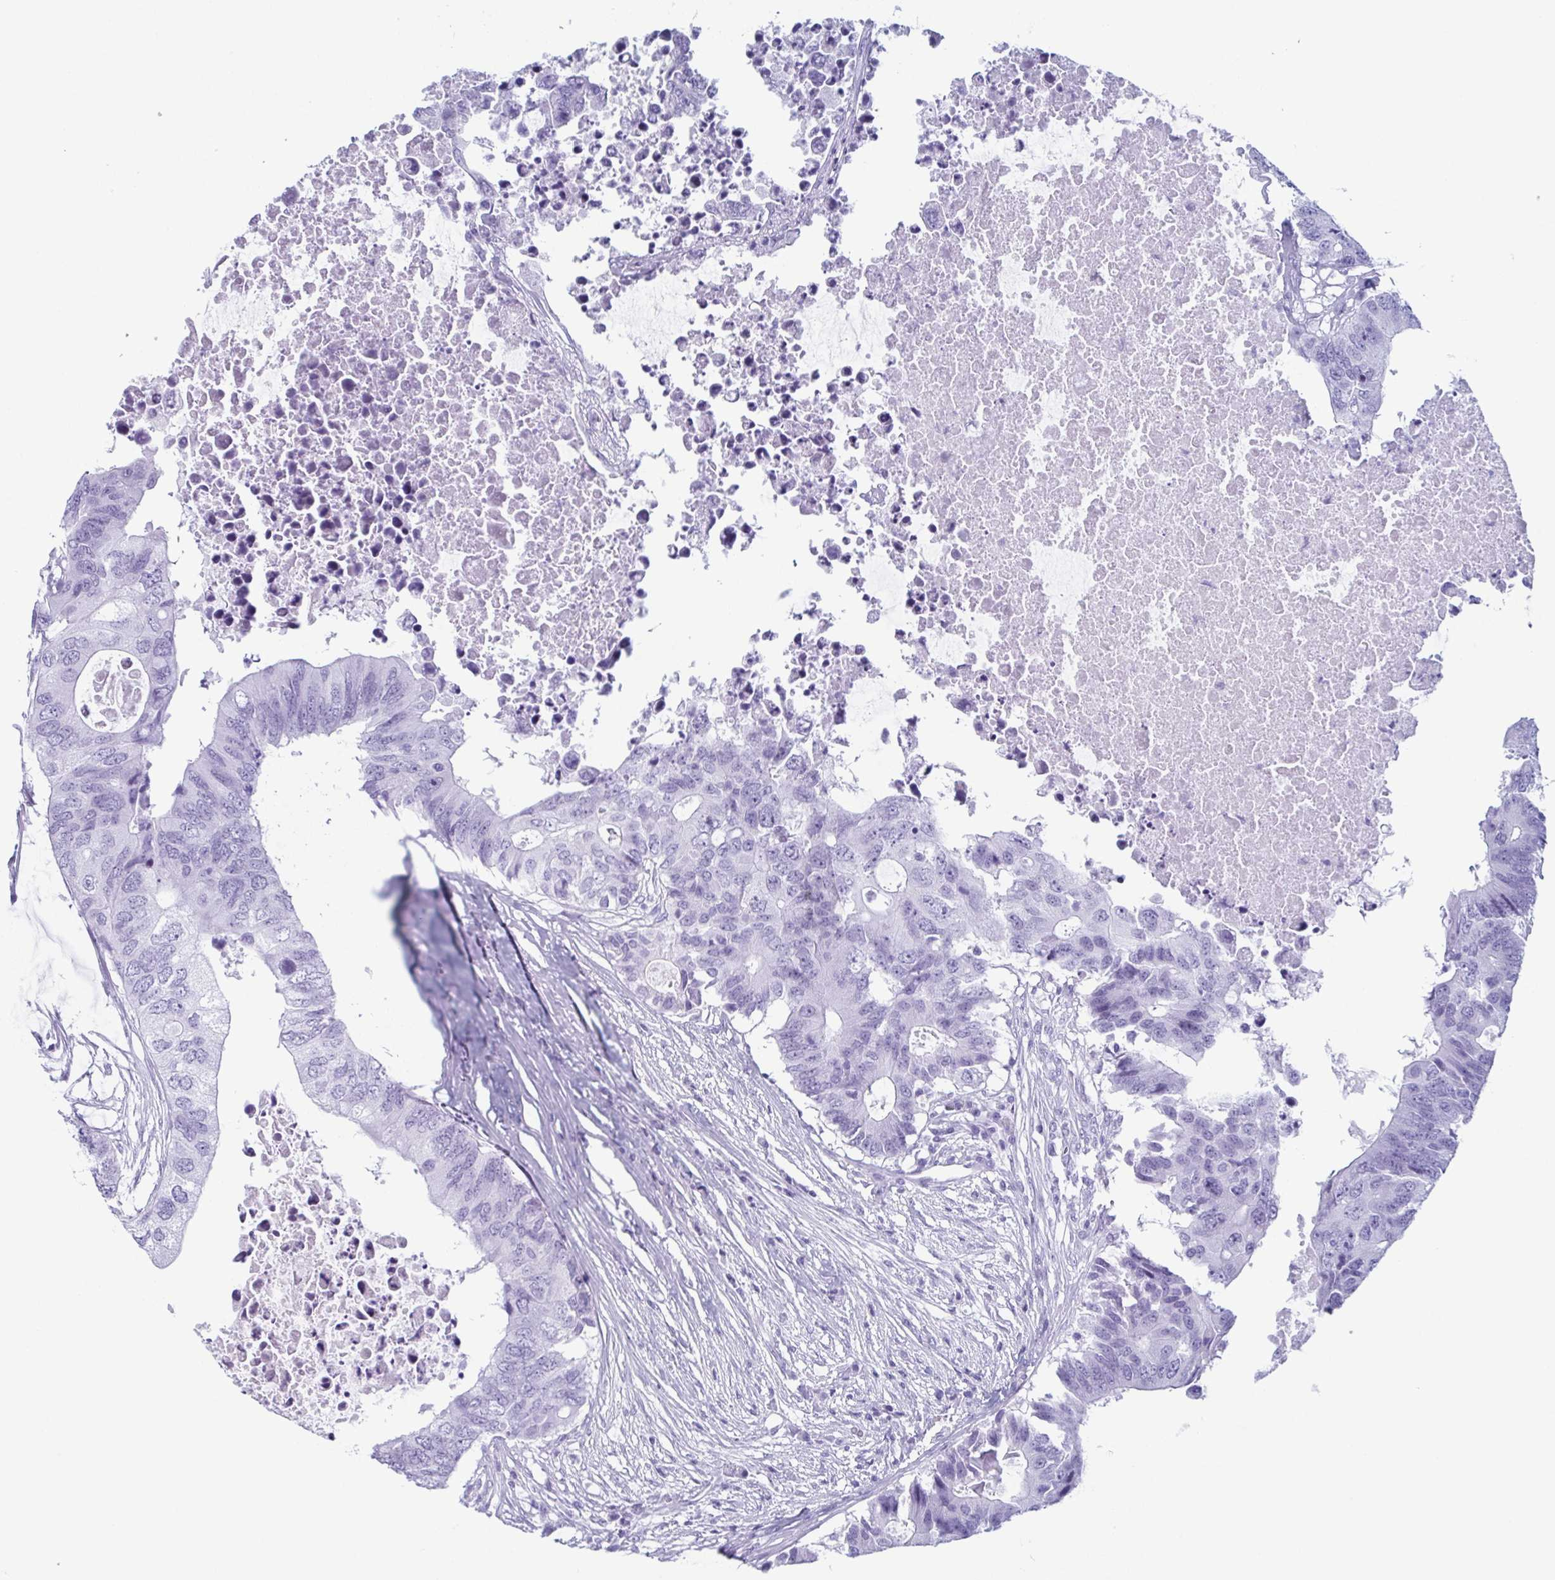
{"staining": {"intensity": "negative", "quantity": "none", "location": "none"}, "tissue": "colorectal cancer", "cell_type": "Tumor cells", "image_type": "cancer", "snomed": [{"axis": "morphology", "description": "Adenocarcinoma, NOS"}, {"axis": "topography", "description": "Colon"}], "caption": "IHC of colorectal adenocarcinoma shows no positivity in tumor cells. (DAB immunohistochemistry (IHC) with hematoxylin counter stain).", "gene": "ENKUR", "patient": {"sex": "male", "age": 71}}